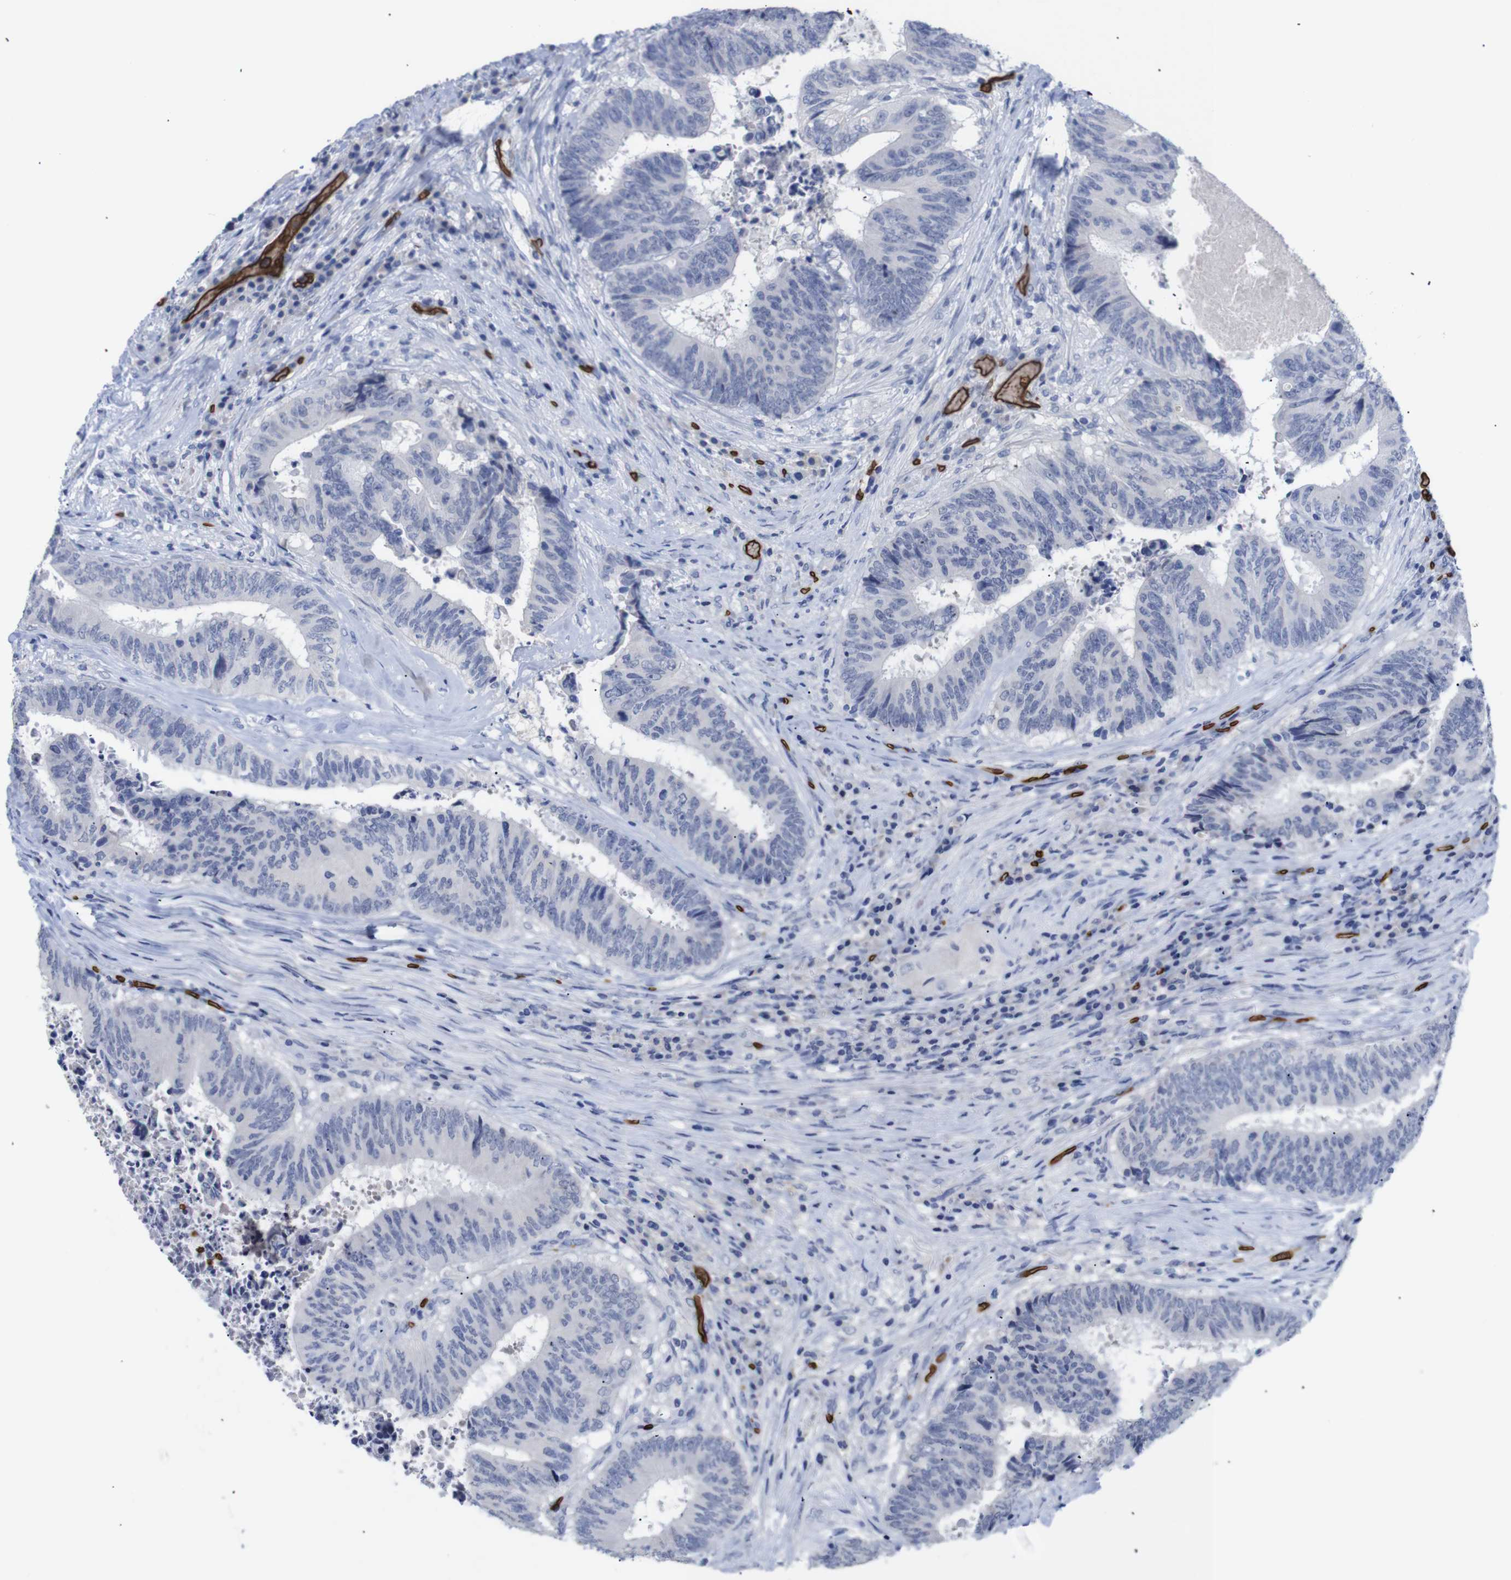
{"staining": {"intensity": "negative", "quantity": "none", "location": "none"}, "tissue": "colorectal cancer", "cell_type": "Tumor cells", "image_type": "cancer", "snomed": [{"axis": "morphology", "description": "Adenocarcinoma, NOS"}, {"axis": "topography", "description": "Rectum"}], "caption": "Micrograph shows no protein expression in tumor cells of colorectal cancer tissue.", "gene": "S1PR2", "patient": {"sex": "male", "age": 72}}